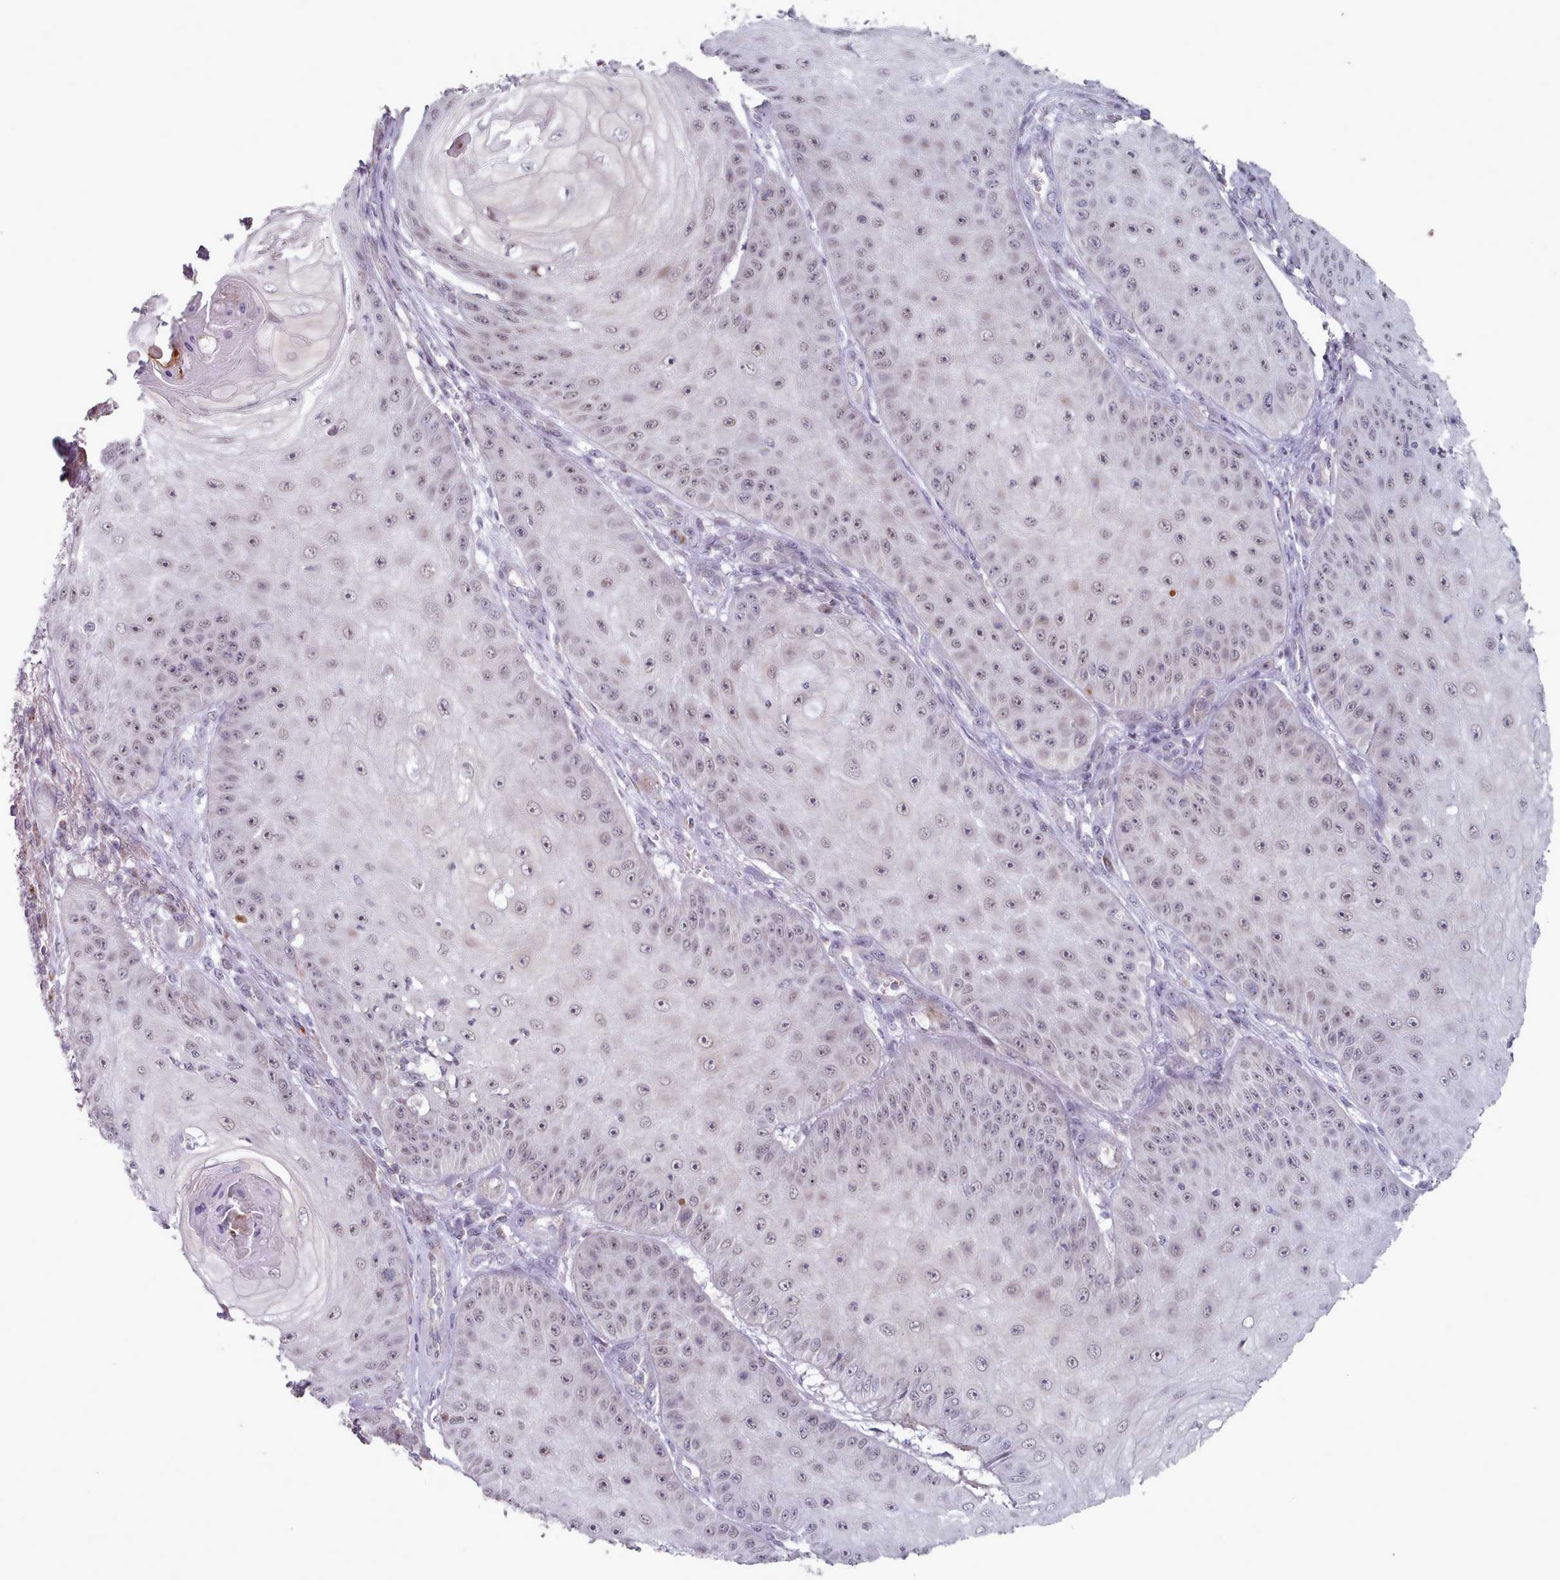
{"staining": {"intensity": "weak", "quantity": "<25%", "location": "nuclear"}, "tissue": "skin cancer", "cell_type": "Tumor cells", "image_type": "cancer", "snomed": [{"axis": "morphology", "description": "Squamous cell carcinoma, NOS"}, {"axis": "topography", "description": "Skin"}], "caption": "IHC image of human skin cancer stained for a protein (brown), which shows no expression in tumor cells.", "gene": "TRARG1", "patient": {"sex": "male", "age": 70}}